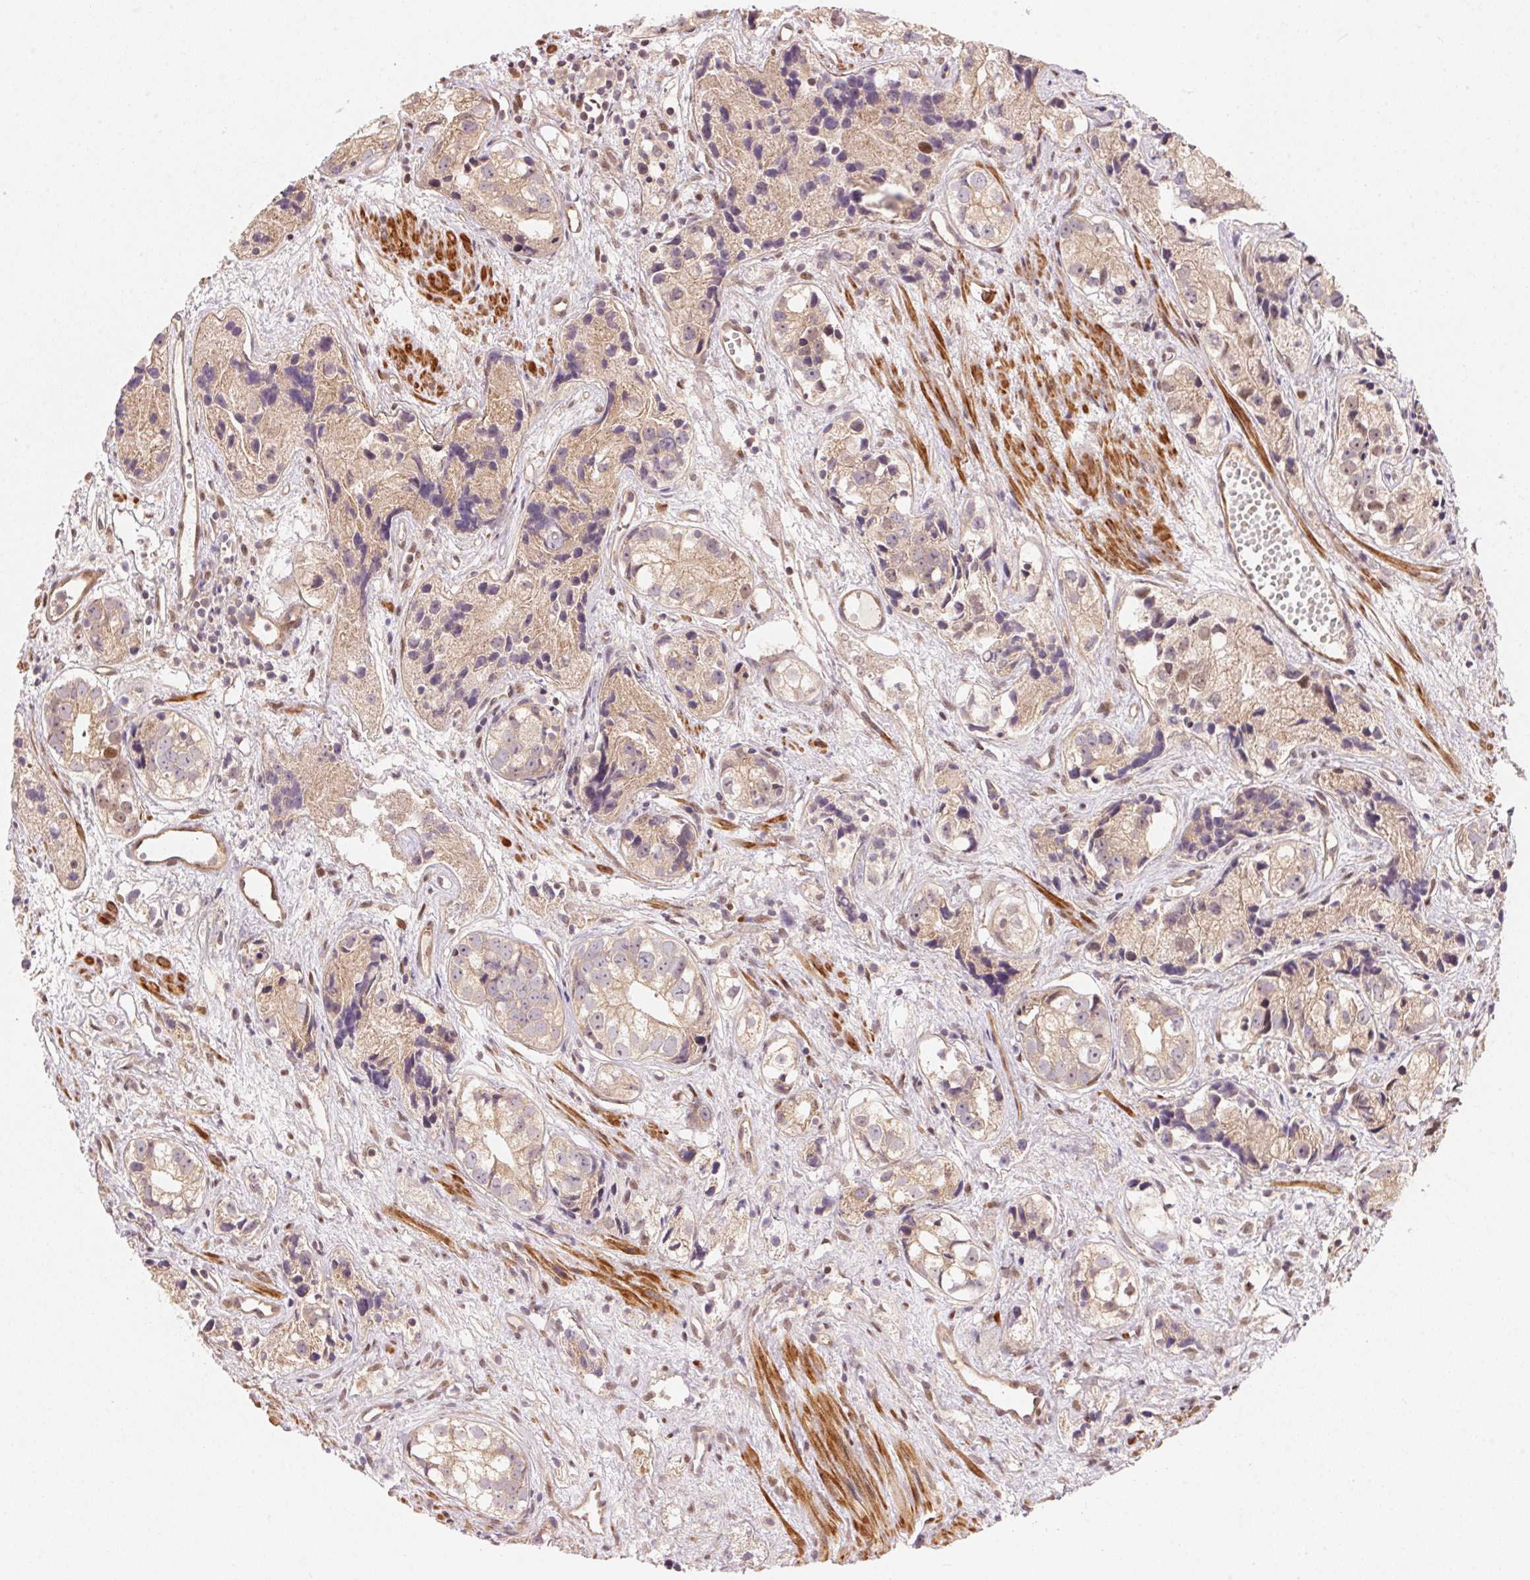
{"staining": {"intensity": "weak", "quantity": ">75%", "location": "cytoplasmic/membranous"}, "tissue": "prostate cancer", "cell_type": "Tumor cells", "image_type": "cancer", "snomed": [{"axis": "morphology", "description": "Adenocarcinoma, High grade"}, {"axis": "topography", "description": "Prostate"}], "caption": "Immunohistochemical staining of prostate high-grade adenocarcinoma displays low levels of weak cytoplasmic/membranous positivity in approximately >75% of tumor cells. The staining was performed using DAB to visualize the protein expression in brown, while the nuclei were stained in blue with hematoxylin (Magnification: 20x).", "gene": "TNIP2", "patient": {"sex": "male", "age": 68}}